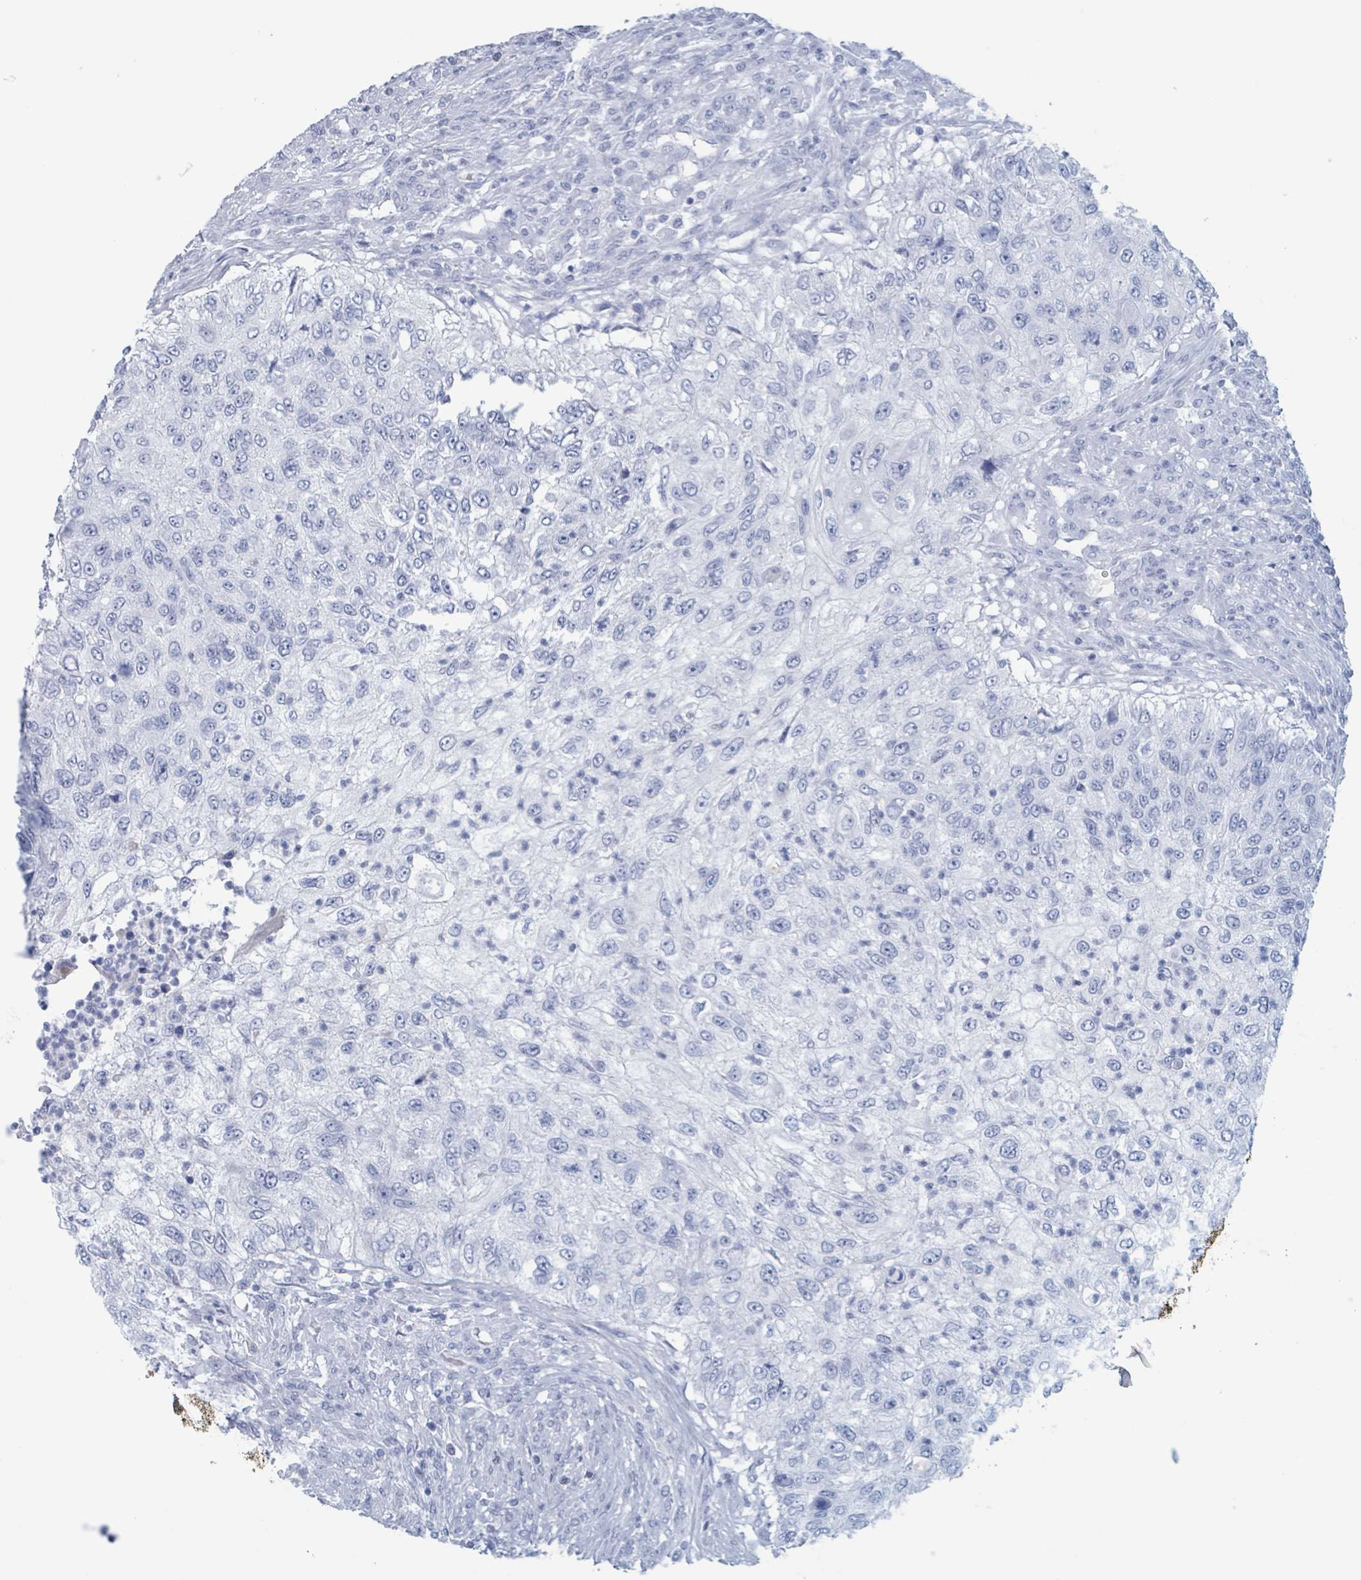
{"staining": {"intensity": "negative", "quantity": "none", "location": "none"}, "tissue": "urothelial cancer", "cell_type": "Tumor cells", "image_type": "cancer", "snomed": [{"axis": "morphology", "description": "Urothelial carcinoma, High grade"}, {"axis": "topography", "description": "Urinary bladder"}], "caption": "High power microscopy histopathology image of an immunohistochemistry micrograph of urothelial cancer, revealing no significant expression in tumor cells.", "gene": "KLK4", "patient": {"sex": "female", "age": 60}}